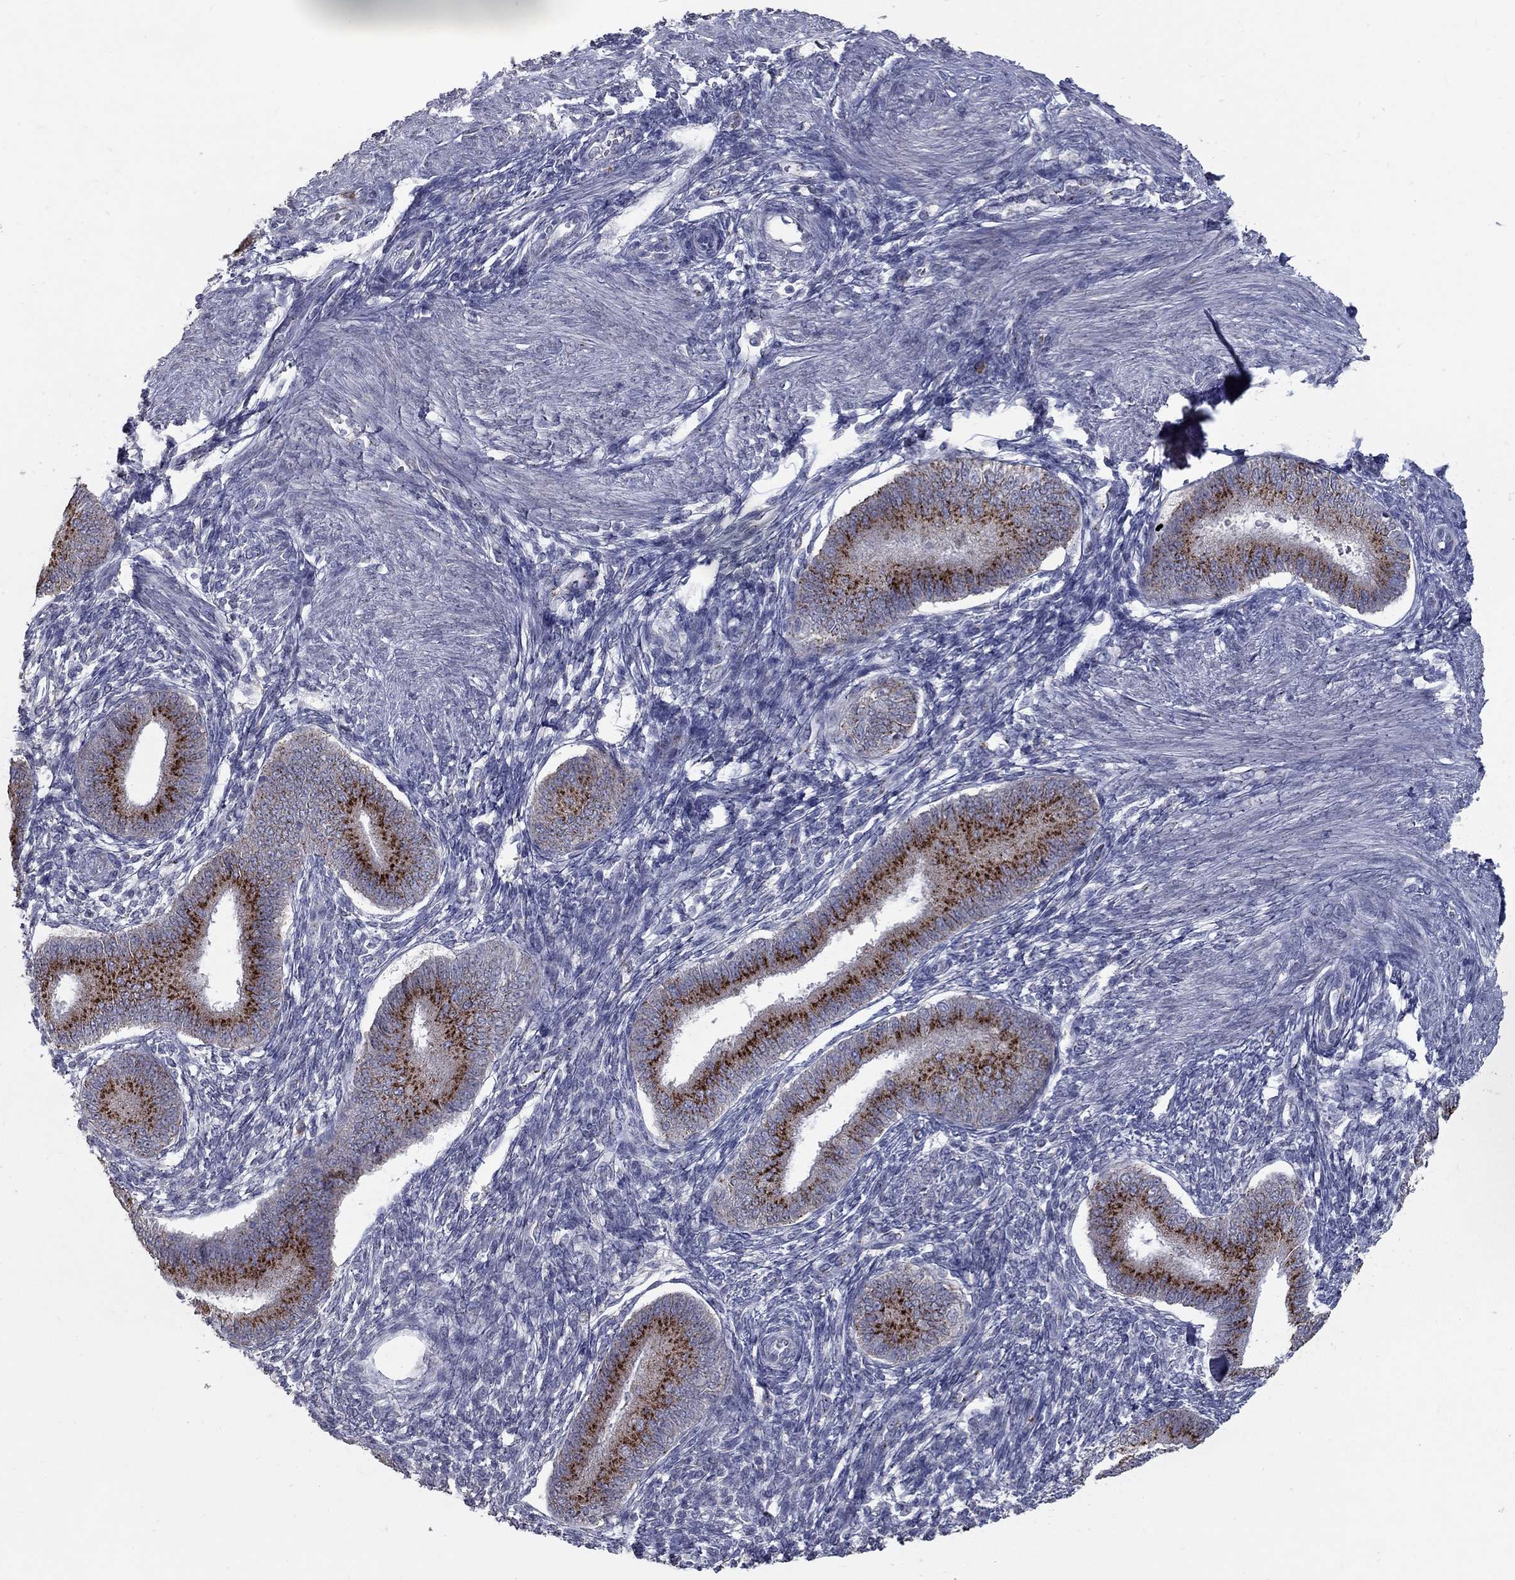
{"staining": {"intensity": "negative", "quantity": "none", "location": "none"}, "tissue": "endometrium", "cell_type": "Cells in endometrial stroma", "image_type": "normal", "snomed": [{"axis": "morphology", "description": "Normal tissue, NOS"}, {"axis": "topography", "description": "Endometrium"}], "caption": "Immunohistochemistry (IHC) of unremarkable human endometrium displays no expression in cells in endometrial stroma.", "gene": "KIAA0319L", "patient": {"sex": "female", "age": 39}}